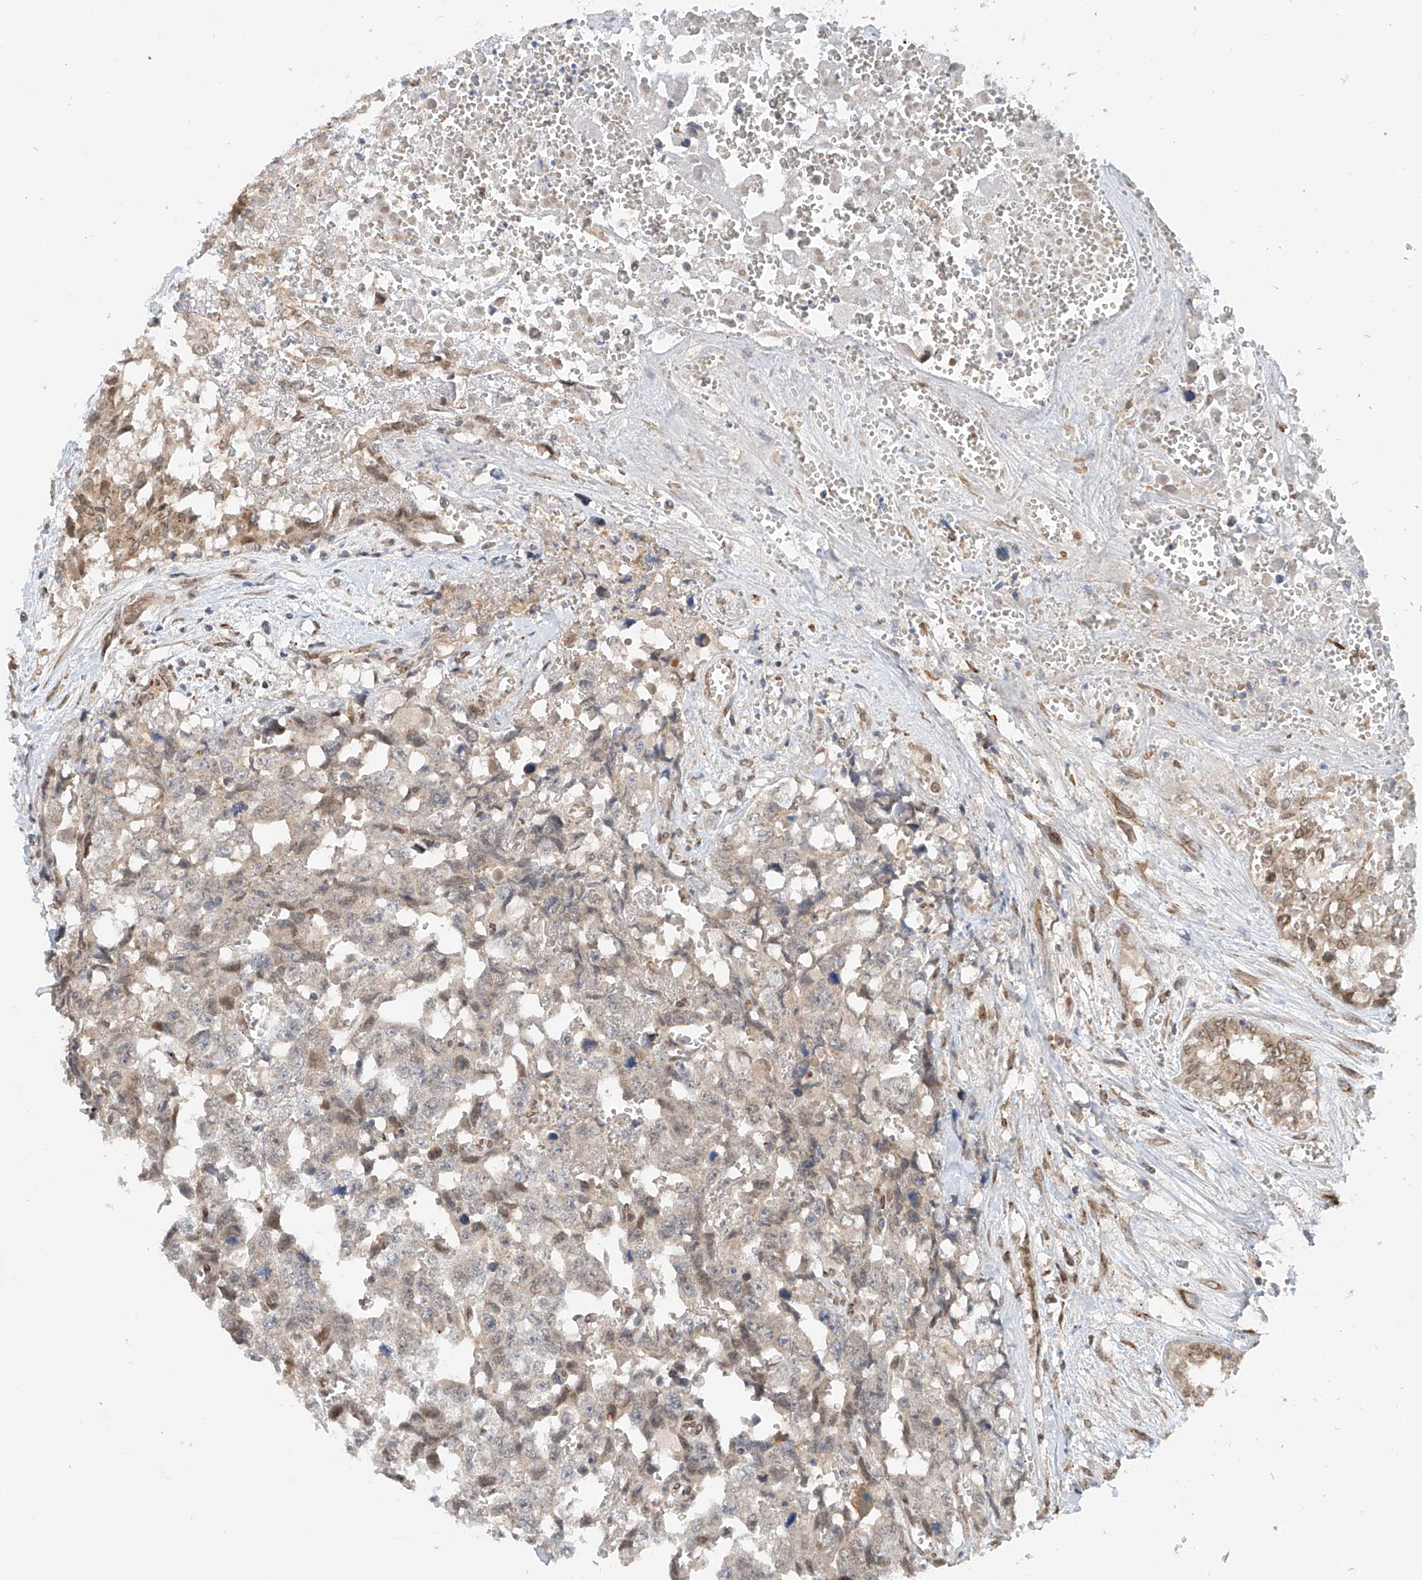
{"staining": {"intensity": "negative", "quantity": "none", "location": "none"}, "tissue": "testis cancer", "cell_type": "Tumor cells", "image_type": "cancer", "snomed": [{"axis": "morphology", "description": "Carcinoma, Embryonal, NOS"}, {"axis": "topography", "description": "Testis"}], "caption": "Human testis cancer stained for a protein using immunohistochemistry reveals no positivity in tumor cells.", "gene": "STARD9", "patient": {"sex": "male", "age": 31}}